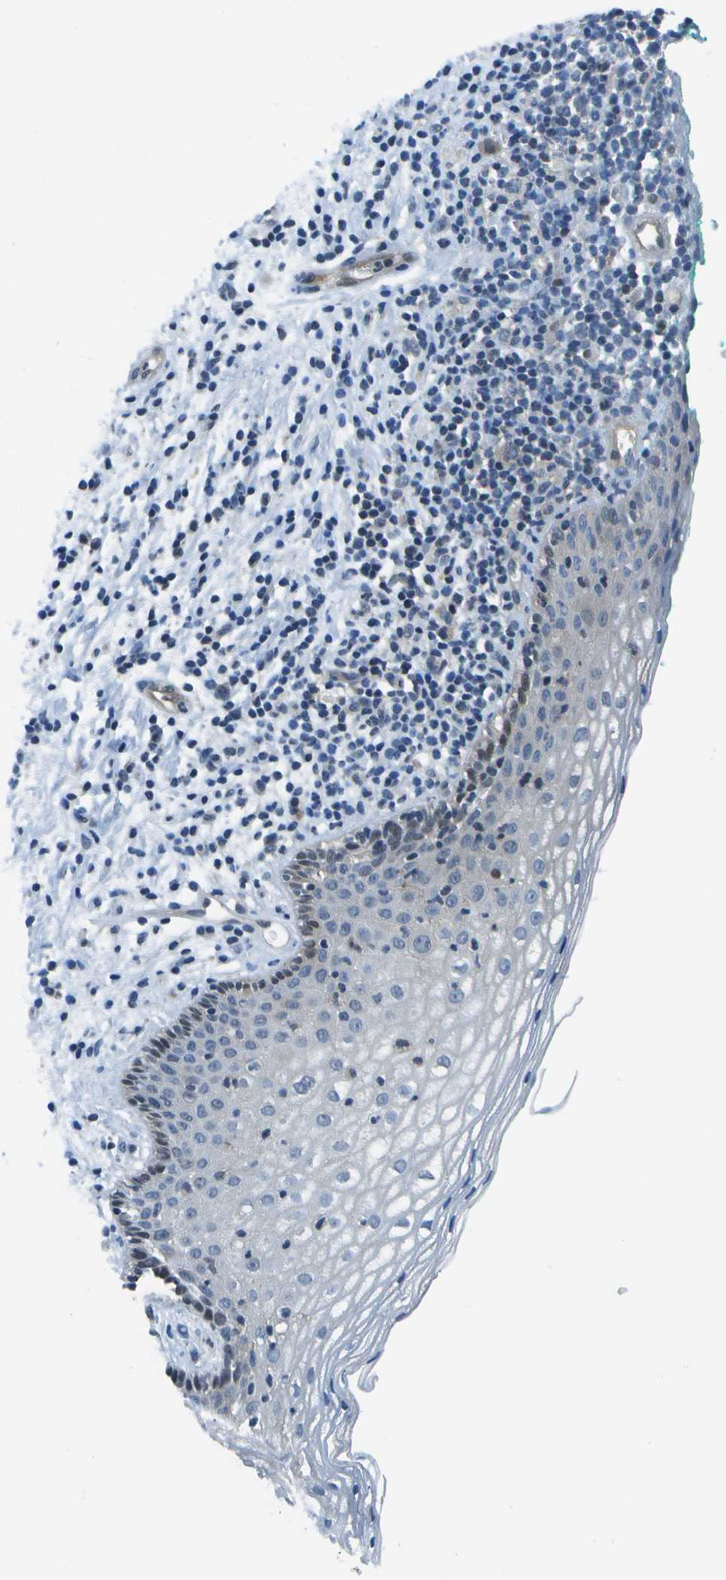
{"staining": {"intensity": "weak", "quantity": "<25%", "location": "cytoplasmic/membranous"}, "tissue": "vagina", "cell_type": "Squamous epithelial cells", "image_type": "normal", "snomed": [{"axis": "morphology", "description": "Normal tissue, NOS"}, {"axis": "topography", "description": "Vagina"}], "caption": "High magnification brightfield microscopy of unremarkable vagina stained with DAB (brown) and counterstained with hematoxylin (blue): squamous epithelial cells show no significant positivity.", "gene": "ENPP5", "patient": {"sex": "female", "age": 44}}